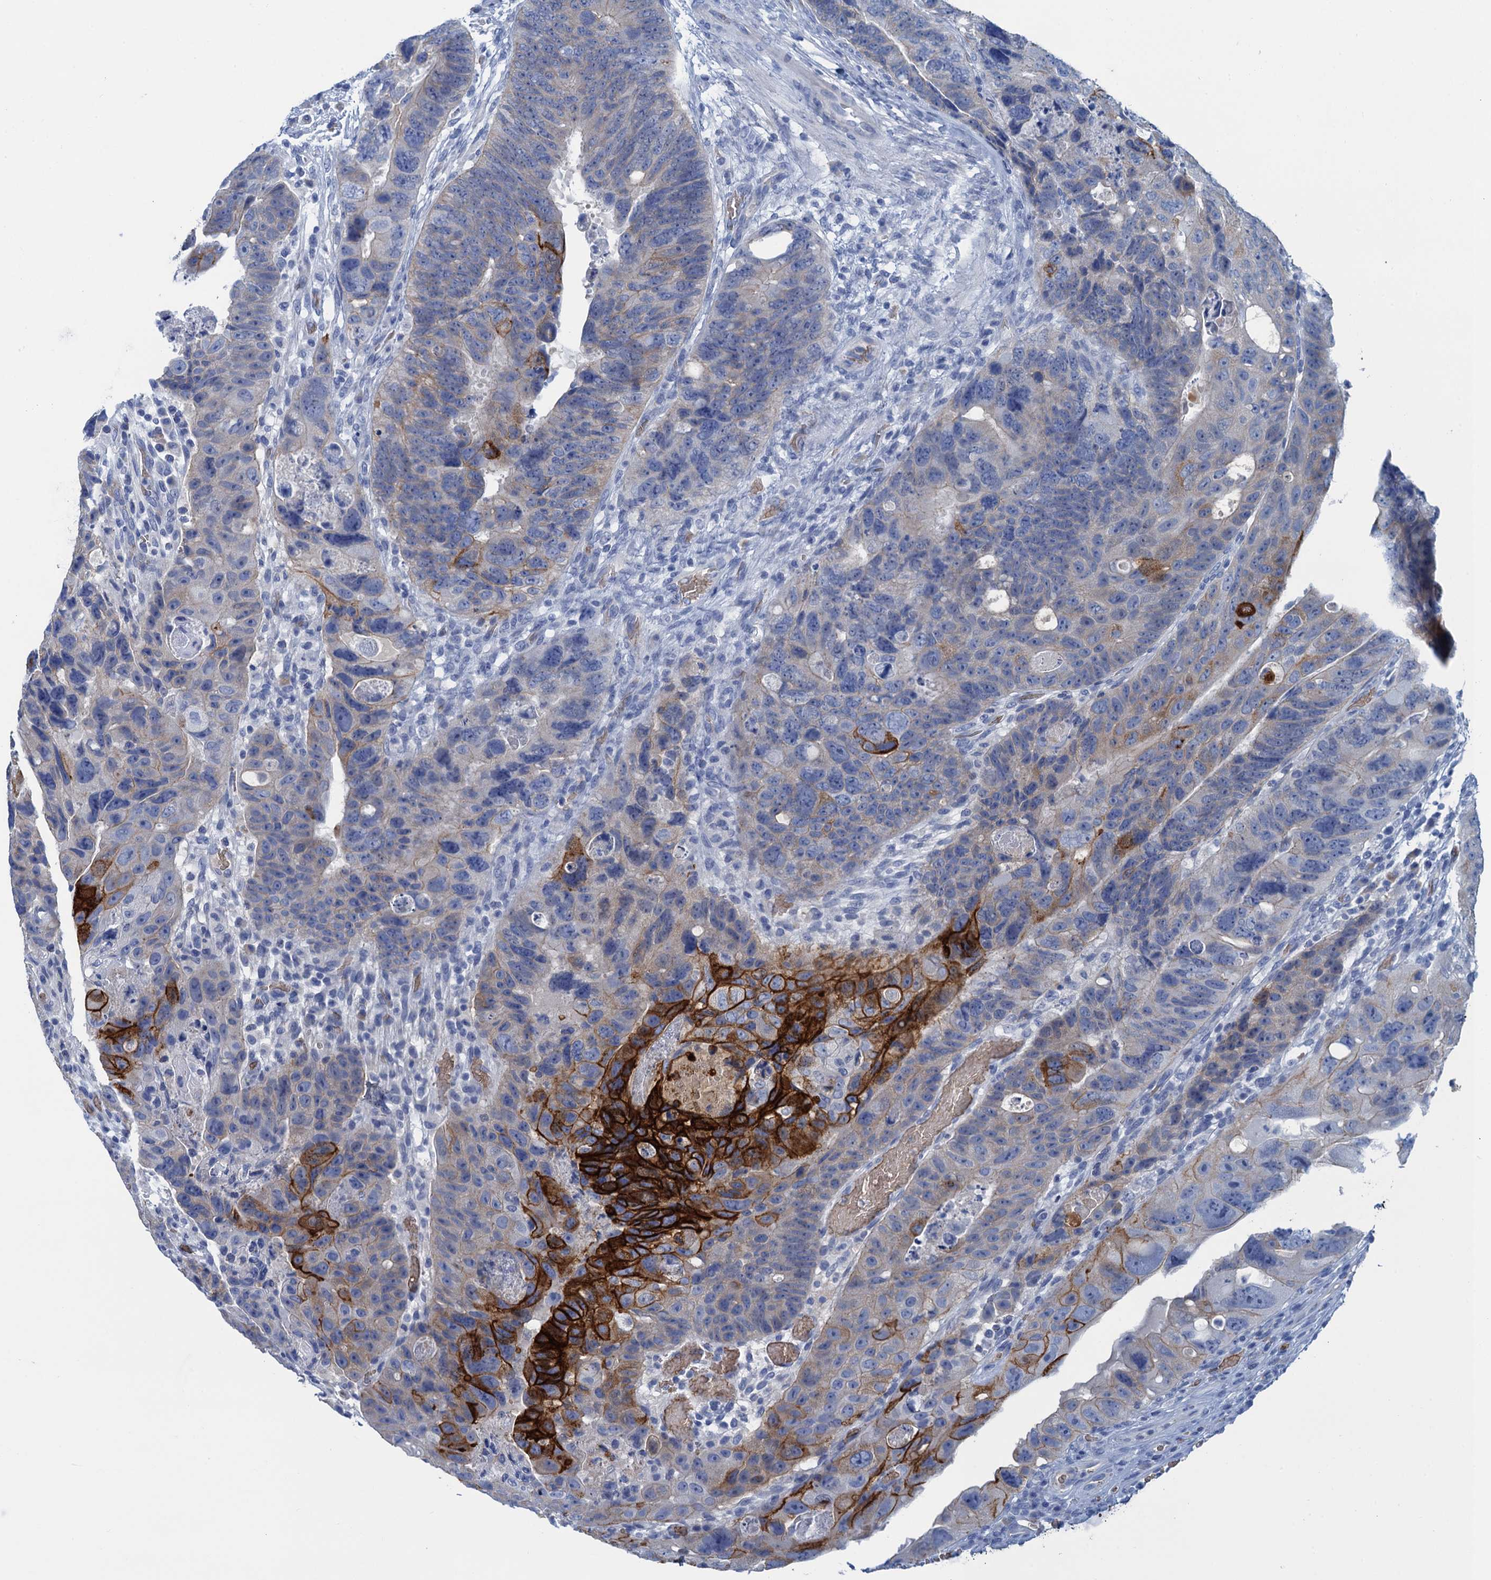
{"staining": {"intensity": "strong", "quantity": "<25%", "location": "cytoplasmic/membranous"}, "tissue": "colorectal cancer", "cell_type": "Tumor cells", "image_type": "cancer", "snomed": [{"axis": "morphology", "description": "Adenocarcinoma, NOS"}, {"axis": "topography", "description": "Rectum"}], "caption": "The histopathology image exhibits immunohistochemical staining of adenocarcinoma (colorectal). There is strong cytoplasmic/membranous staining is appreciated in approximately <25% of tumor cells. Immunohistochemistry (ihc) stains the protein in brown and the nuclei are stained blue.", "gene": "MYADML2", "patient": {"sex": "male", "age": 59}}